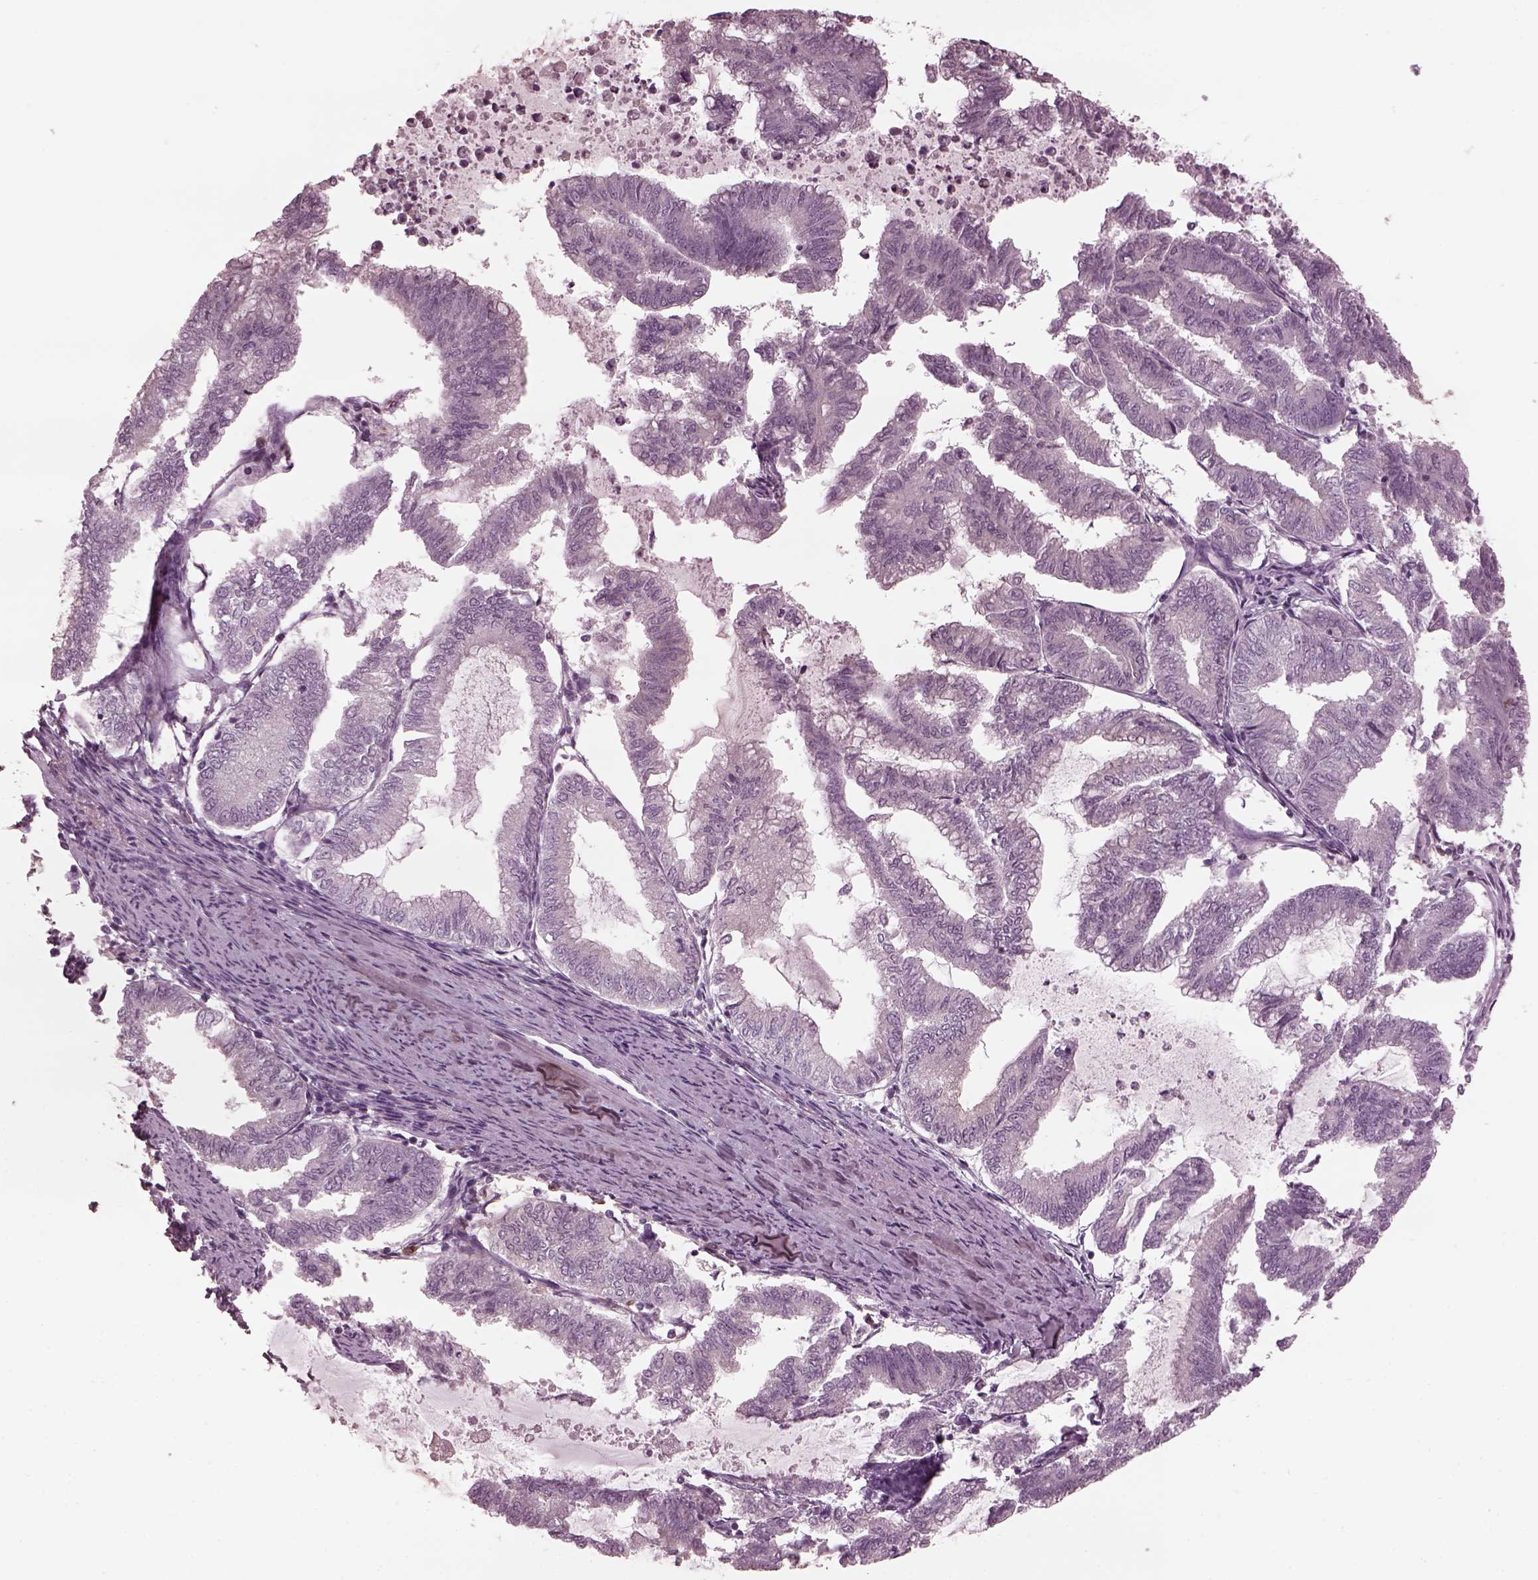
{"staining": {"intensity": "negative", "quantity": "none", "location": "none"}, "tissue": "endometrial cancer", "cell_type": "Tumor cells", "image_type": "cancer", "snomed": [{"axis": "morphology", "description": "Adenocarcinoma, NOS"}, {"axis": "topography", "description": "Endometrium"}], "caption": "Micrograph shows no significant protein staining in tumor cells of endometrial cancer.", "gene": "PSTPIP2", "patient": {"sex": "female", "age": 79}}